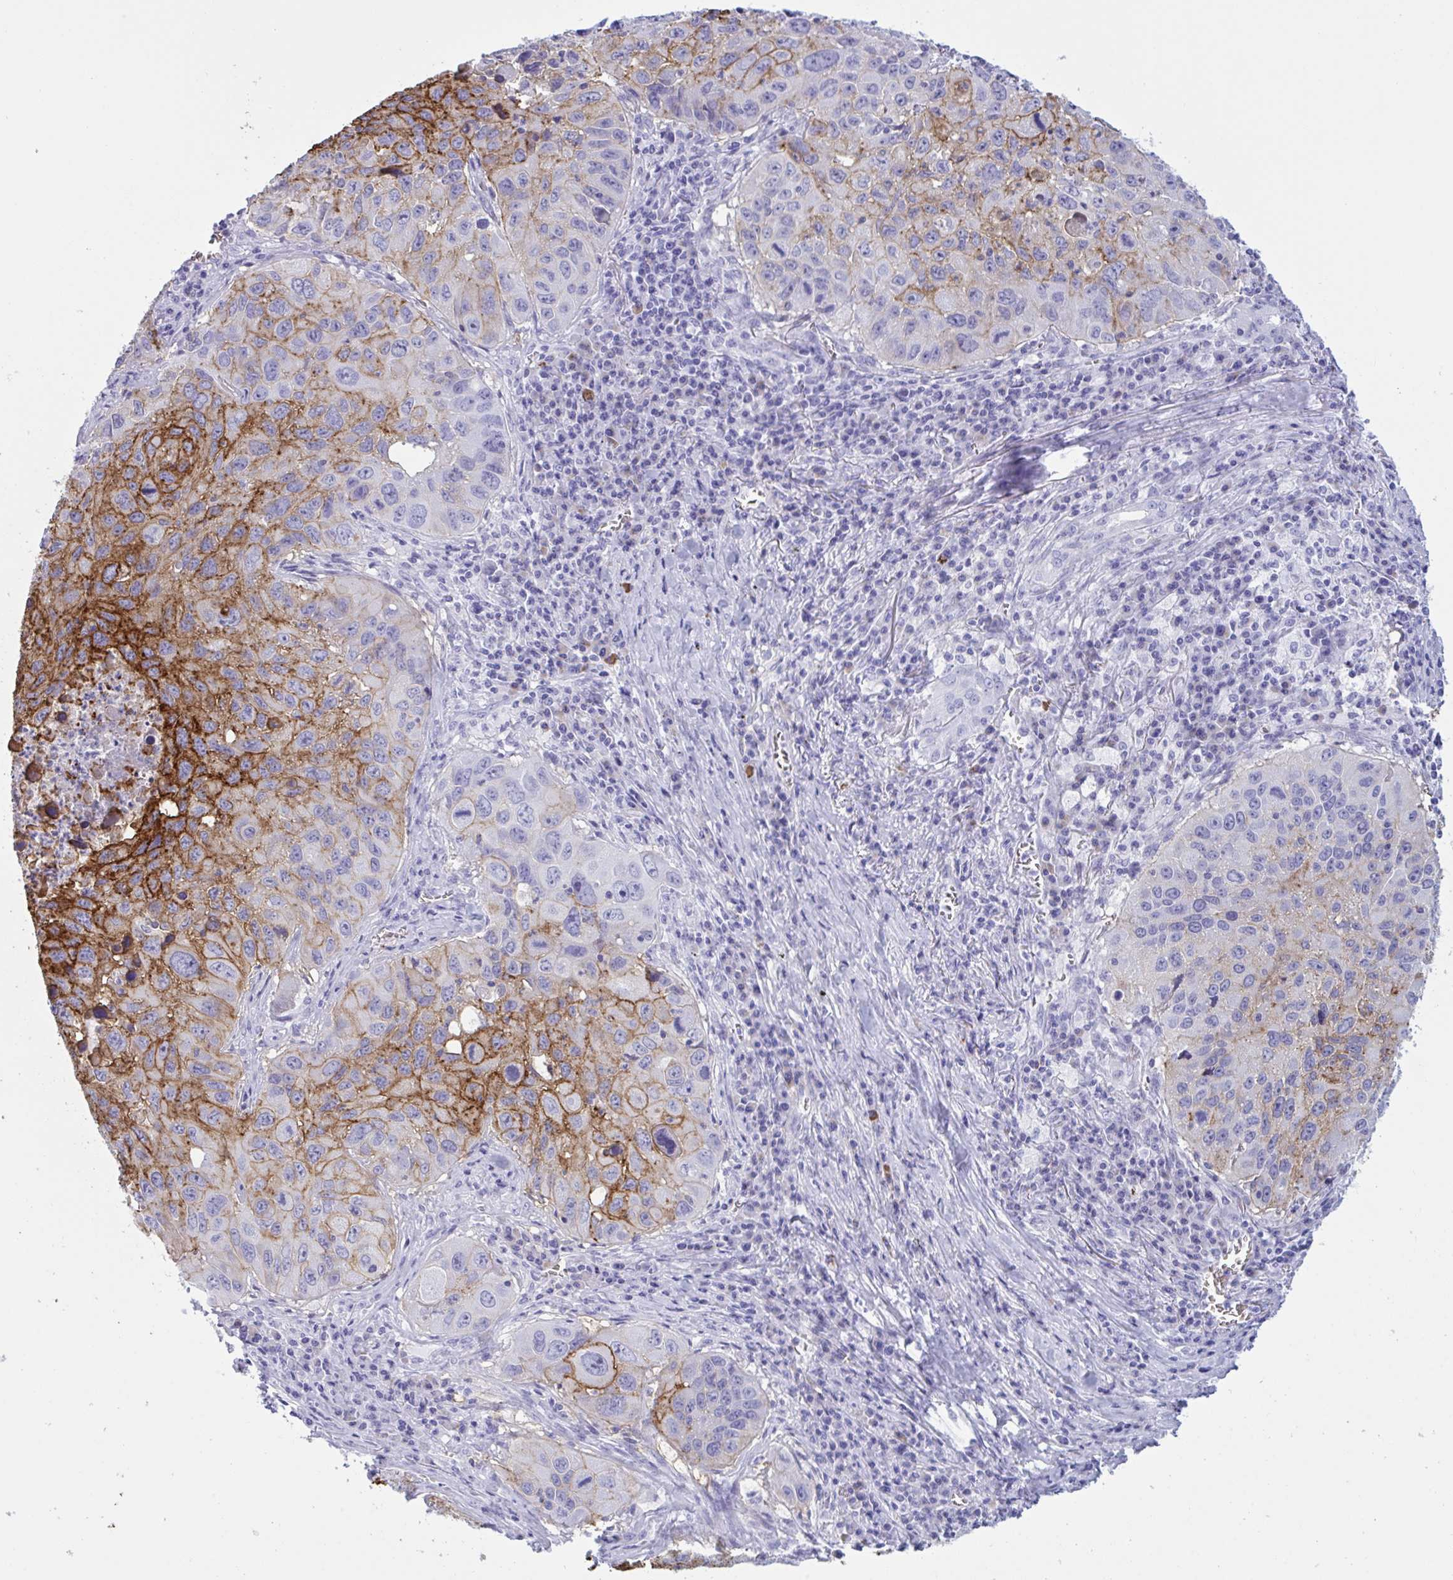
{"staining": {"intensity": "strong", "quantity": "<25%", "location": "cytoplasmic/membranous"}, "tissue": "lung cancer", "cell_type": "Tumor cells", "image_type": "cancer", "snomed": [{"axis": "morphology", "description": "Squamous cell carcinoma, NOS"}, {"axis": "topography", "description": "Lung"}], "caption": "Human squamous cell carcinoma (lung) stained with a protein marker reveals strong staining in tumor cells.", "gene": "SLC2A1", "patient": {"sex": "female", "age": 61}}